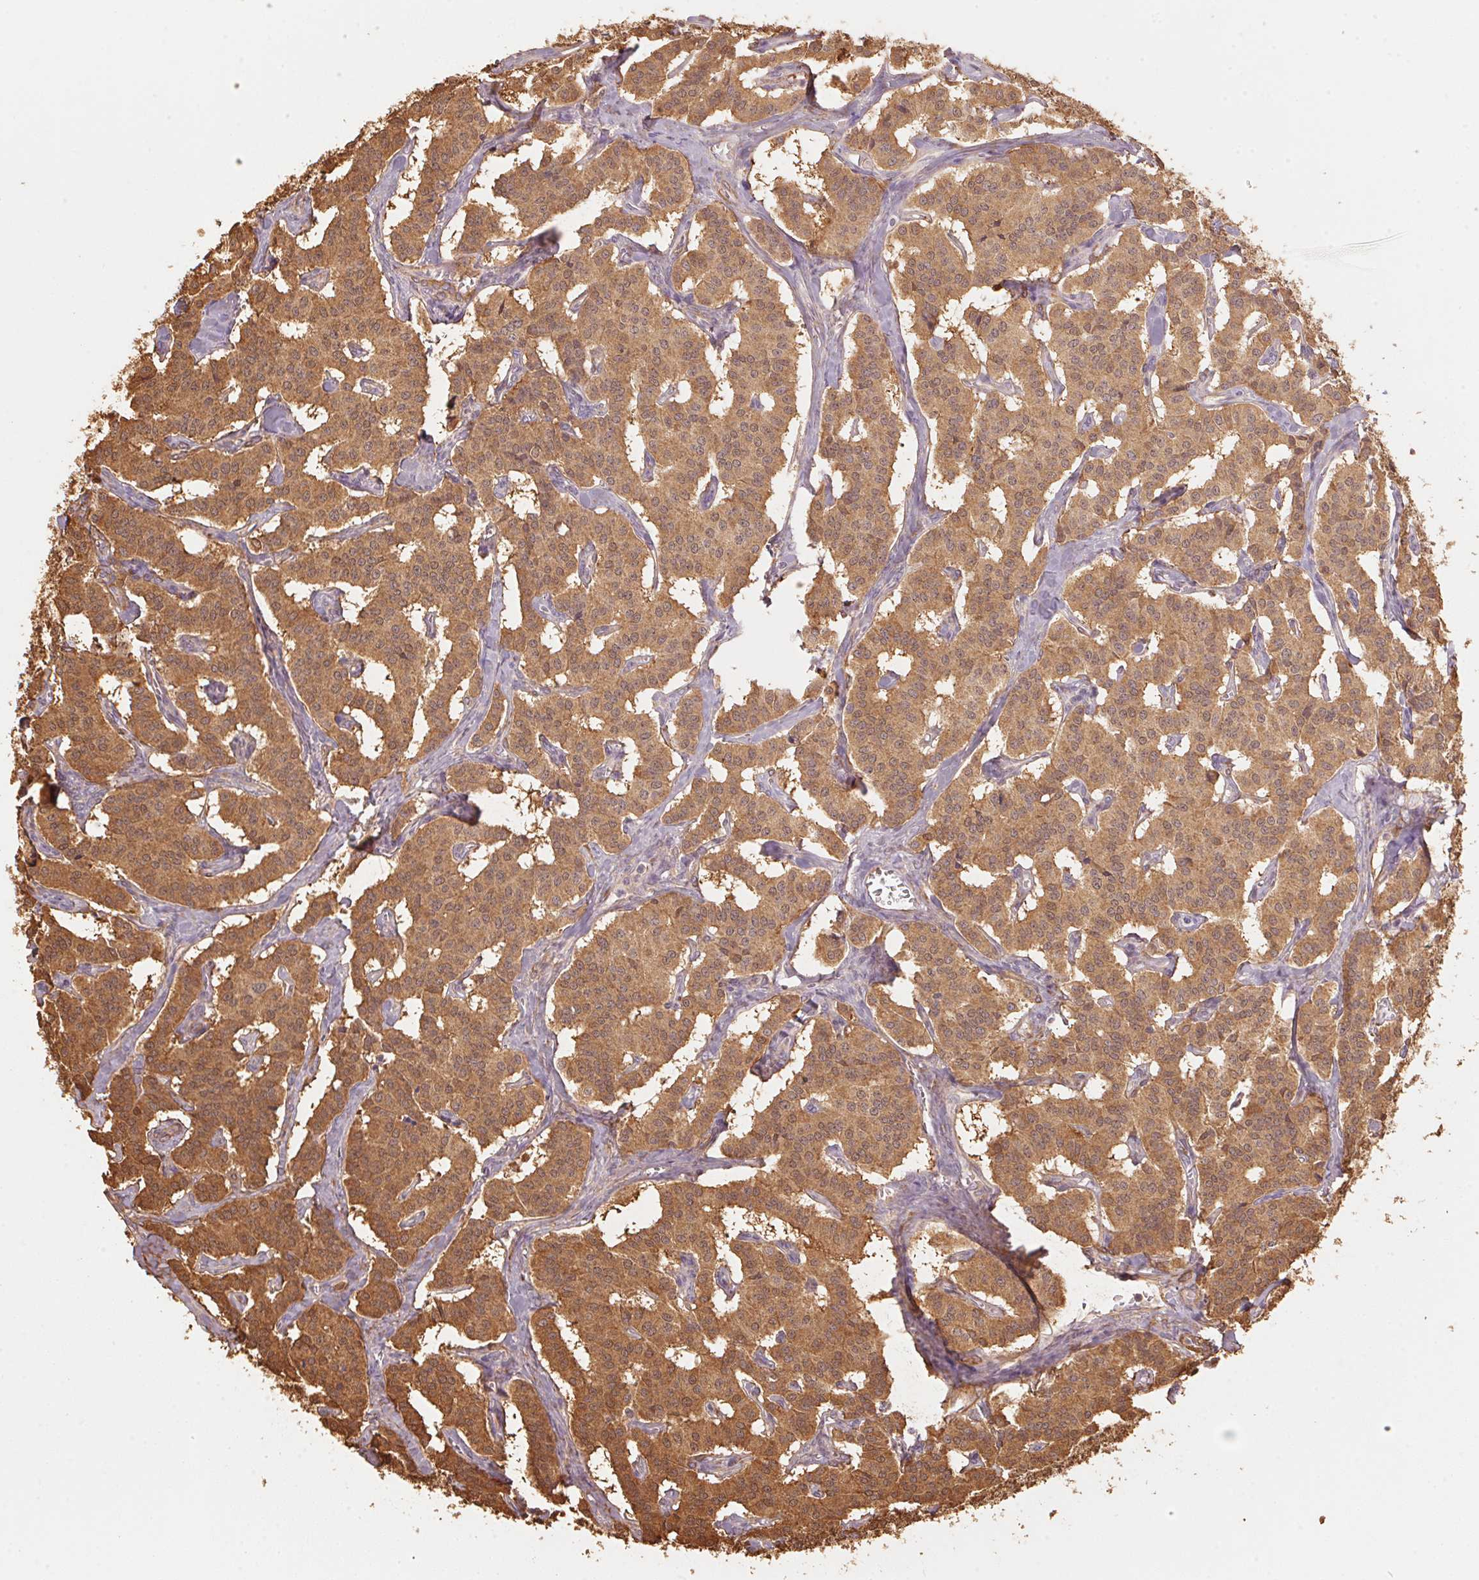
{"staining": {"intensity": "moderate", "quantity": ">75%", "location": "cytoplasmic/membranous"}, "tissue": "carcinoid", "cell_type": "Tumor cells", "image_type": "cancer", "snomed": [{"axis": "morphology", "description": "Carcinoid, malignant, NOS"}, {"axis": "topography", "description": "Lung"}], "caption": "Approximately >75% of tumor cells in carcinoid demonstrate moderate cytoplasmic/membranous protein staining as visualized by brown immunohistochemical staining.", "gene": "QDPR", "patient": {"sex": "female", "age": 46}}